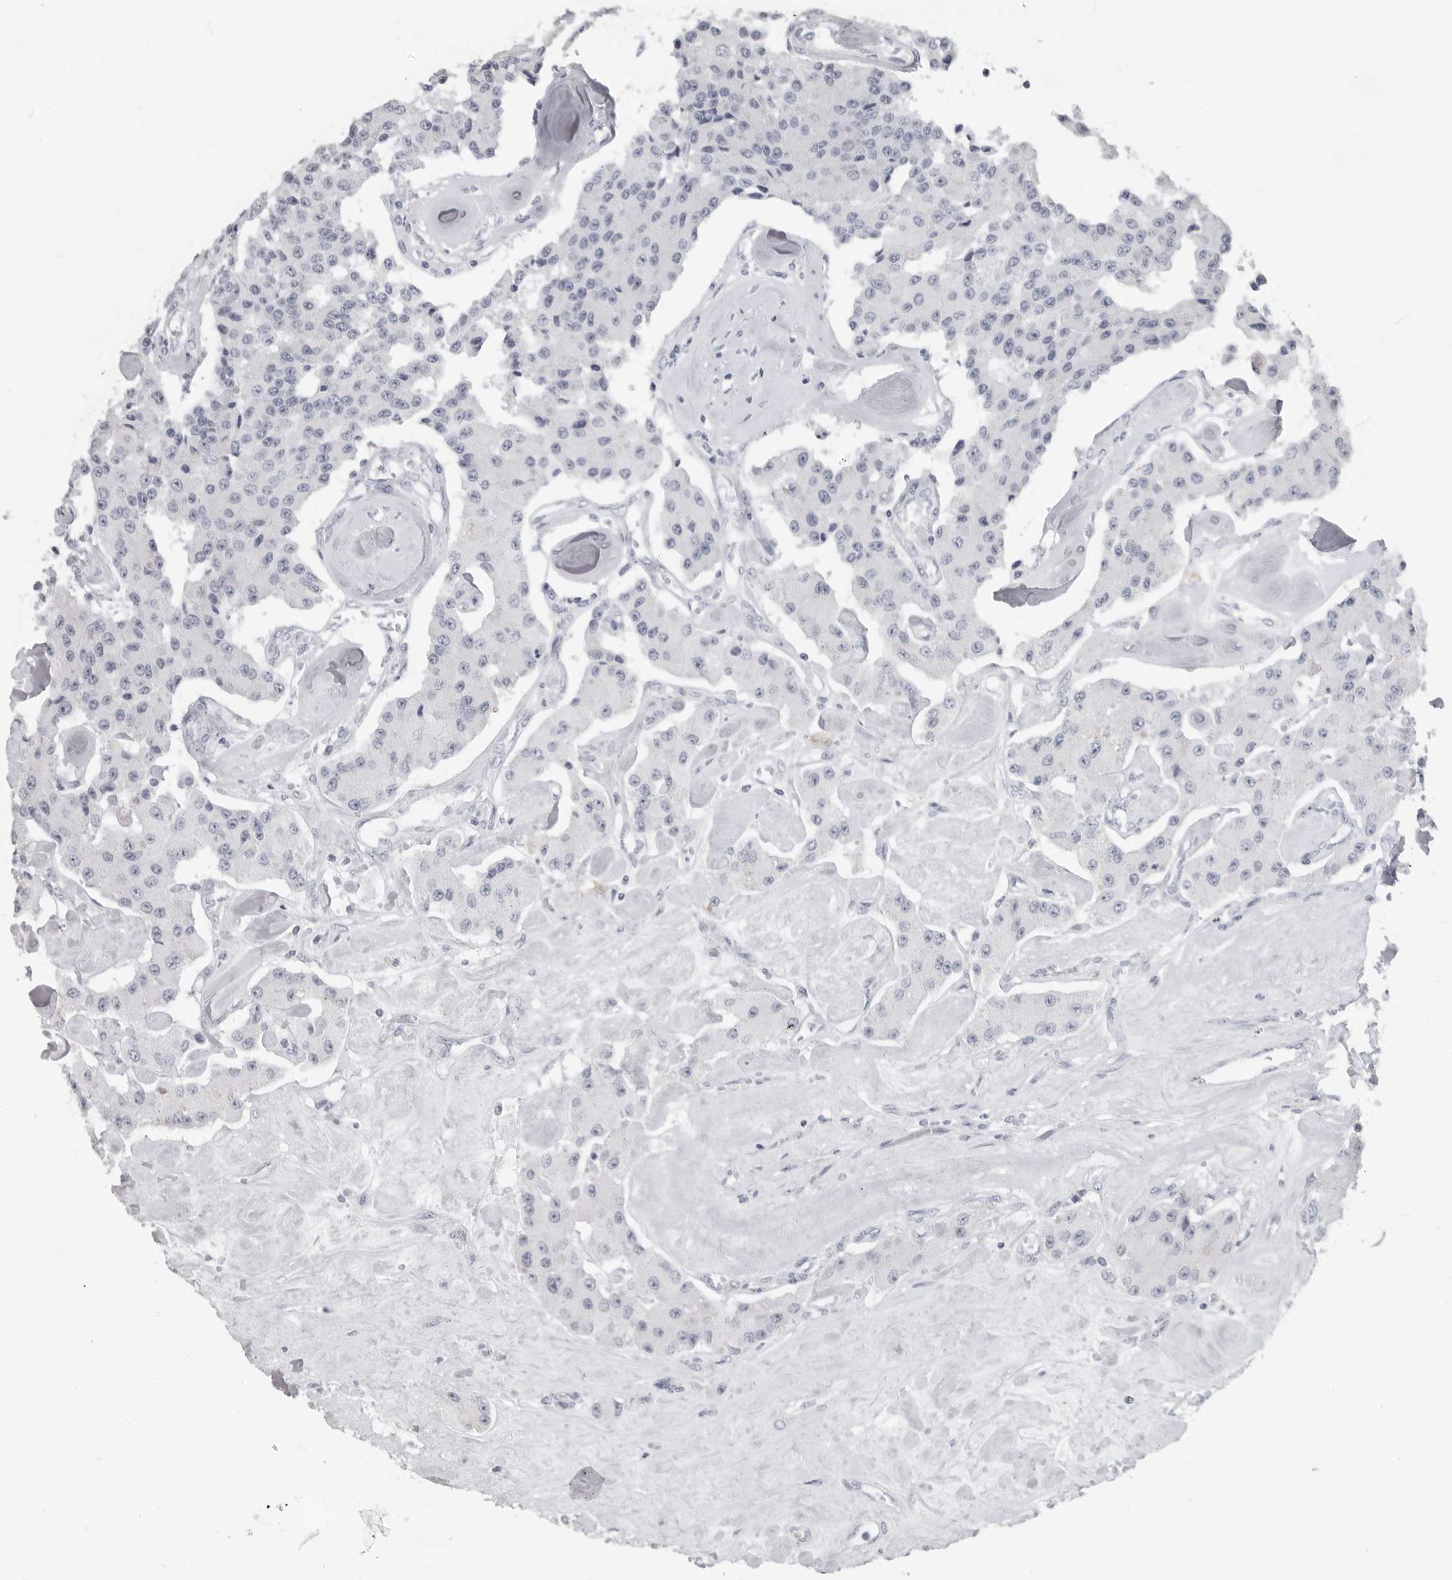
{"staining": {"intensity": "negative", "quantity": "none", "location": "none"}, "tissue": "carcinoid", "cell_type": "Tumor cells", "image_type": "cancer", "snomed": [{"axis": "morphology", "description": "Carcinoid, malignant, NOS"}, {"axis": "topography", "description": "Pancreas"}], "caption": "The photomicrograph reveals no staining of tumor cells in malignant carcinoid.", "gene": "LY6D", "patient": {"sex": "male", "age": 41}}